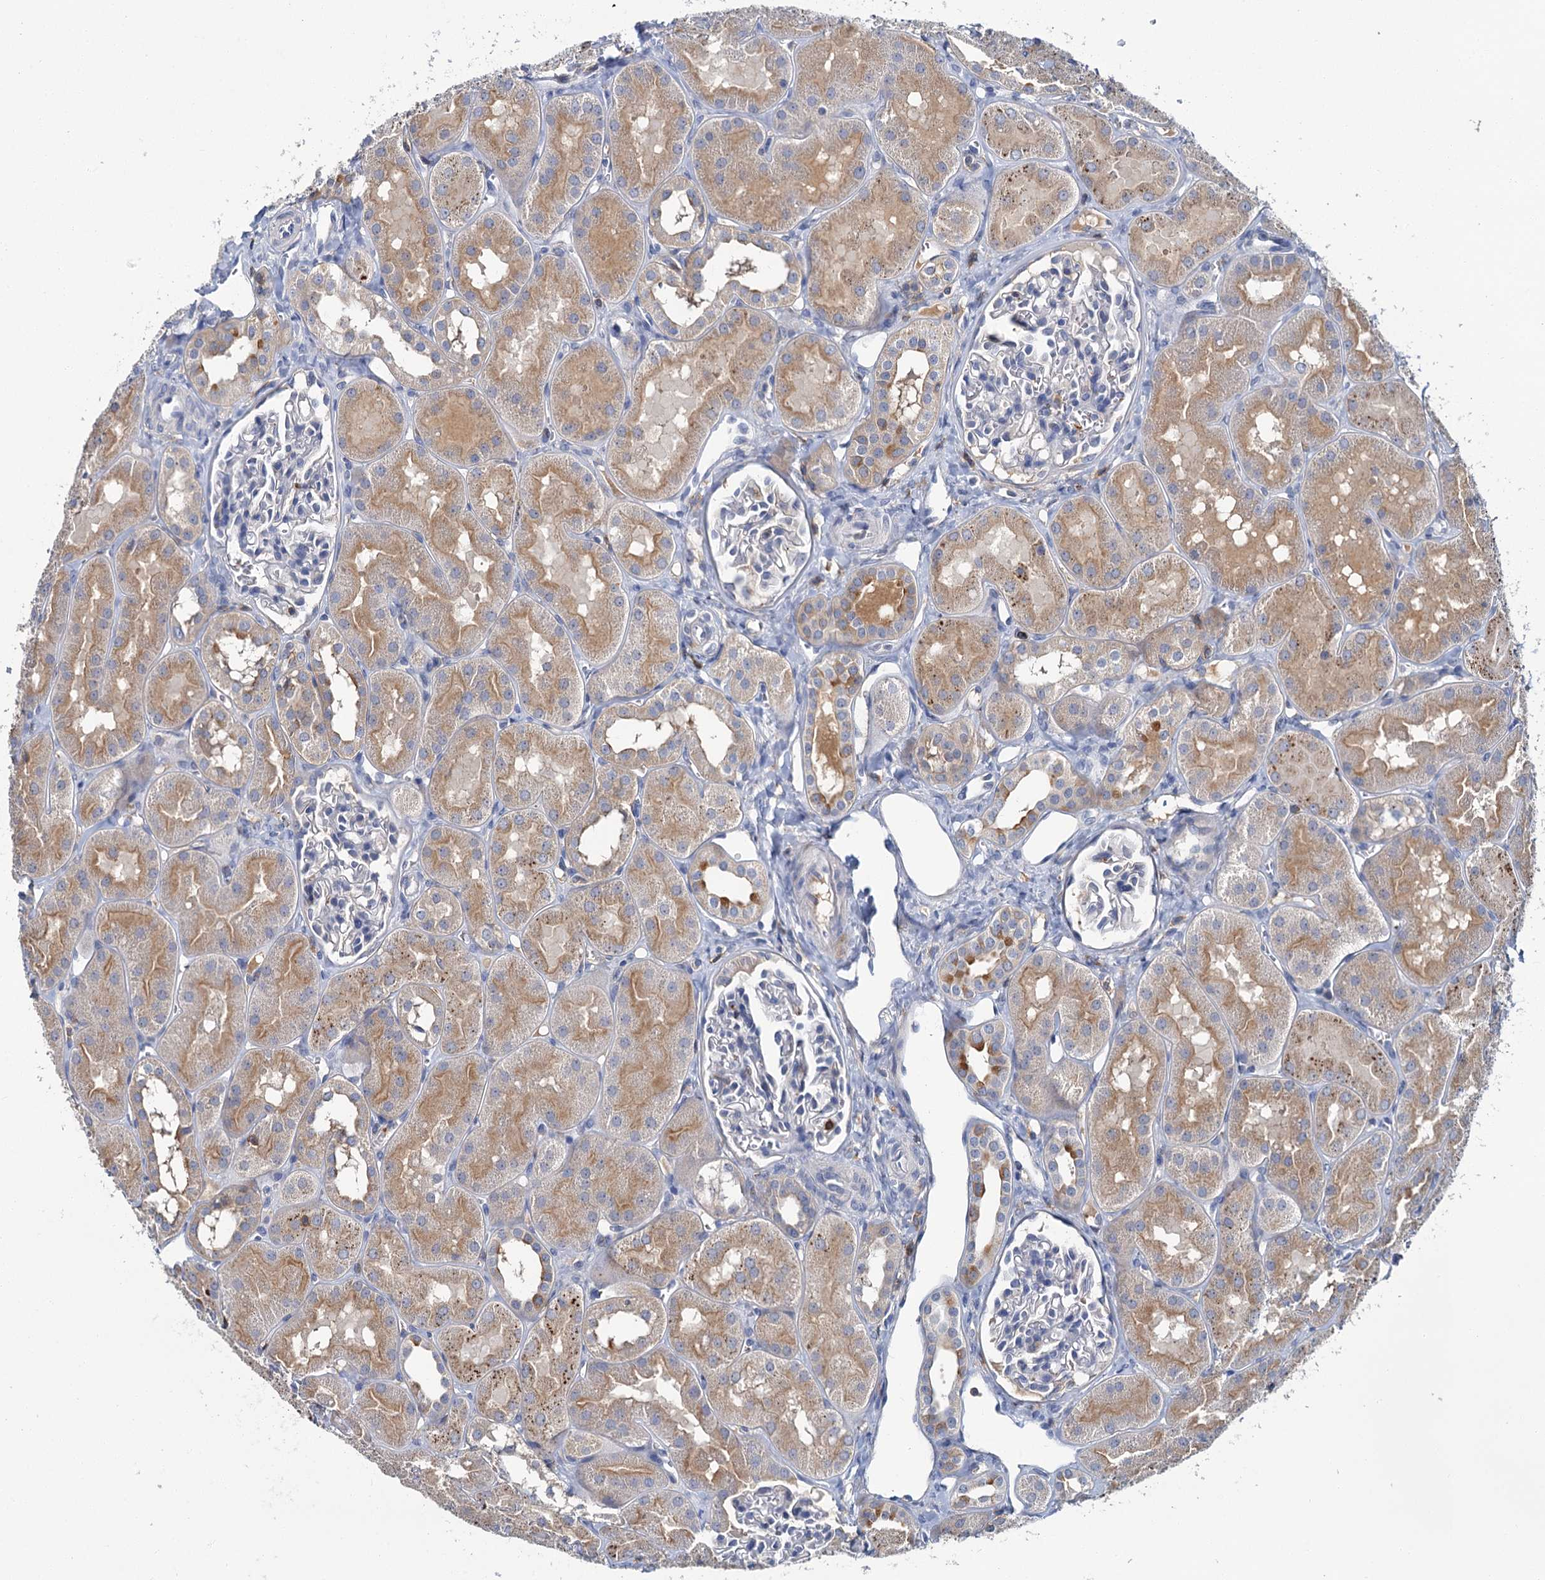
{"staining": {"intensity": "negative", "quantity": "none", "location": "none"}, "tissue": "kidney", "cell_type": "Cells in glomeruli", "image_type": "normal", "snomed": [{"axis": "morphology", "description": "Normal tissue, NOS"}, {"axis": "topography", "description": "Kidney"}, {"axis": "topography", "description": "Urinary bladder"}], "caption": "IHC image of benign kidney: human kidney stained with DAB (3,3'-diaminobenzidine) reveals no significant protein expression in cells in glomeruli. The staining is performed using DAB (3,3'-diaminobenzidine) brown chromogen with nuclei counter-stained in using hematoxylin.", "gene": "FGFR2", "patient": {"sex": "male", "age": 16}}